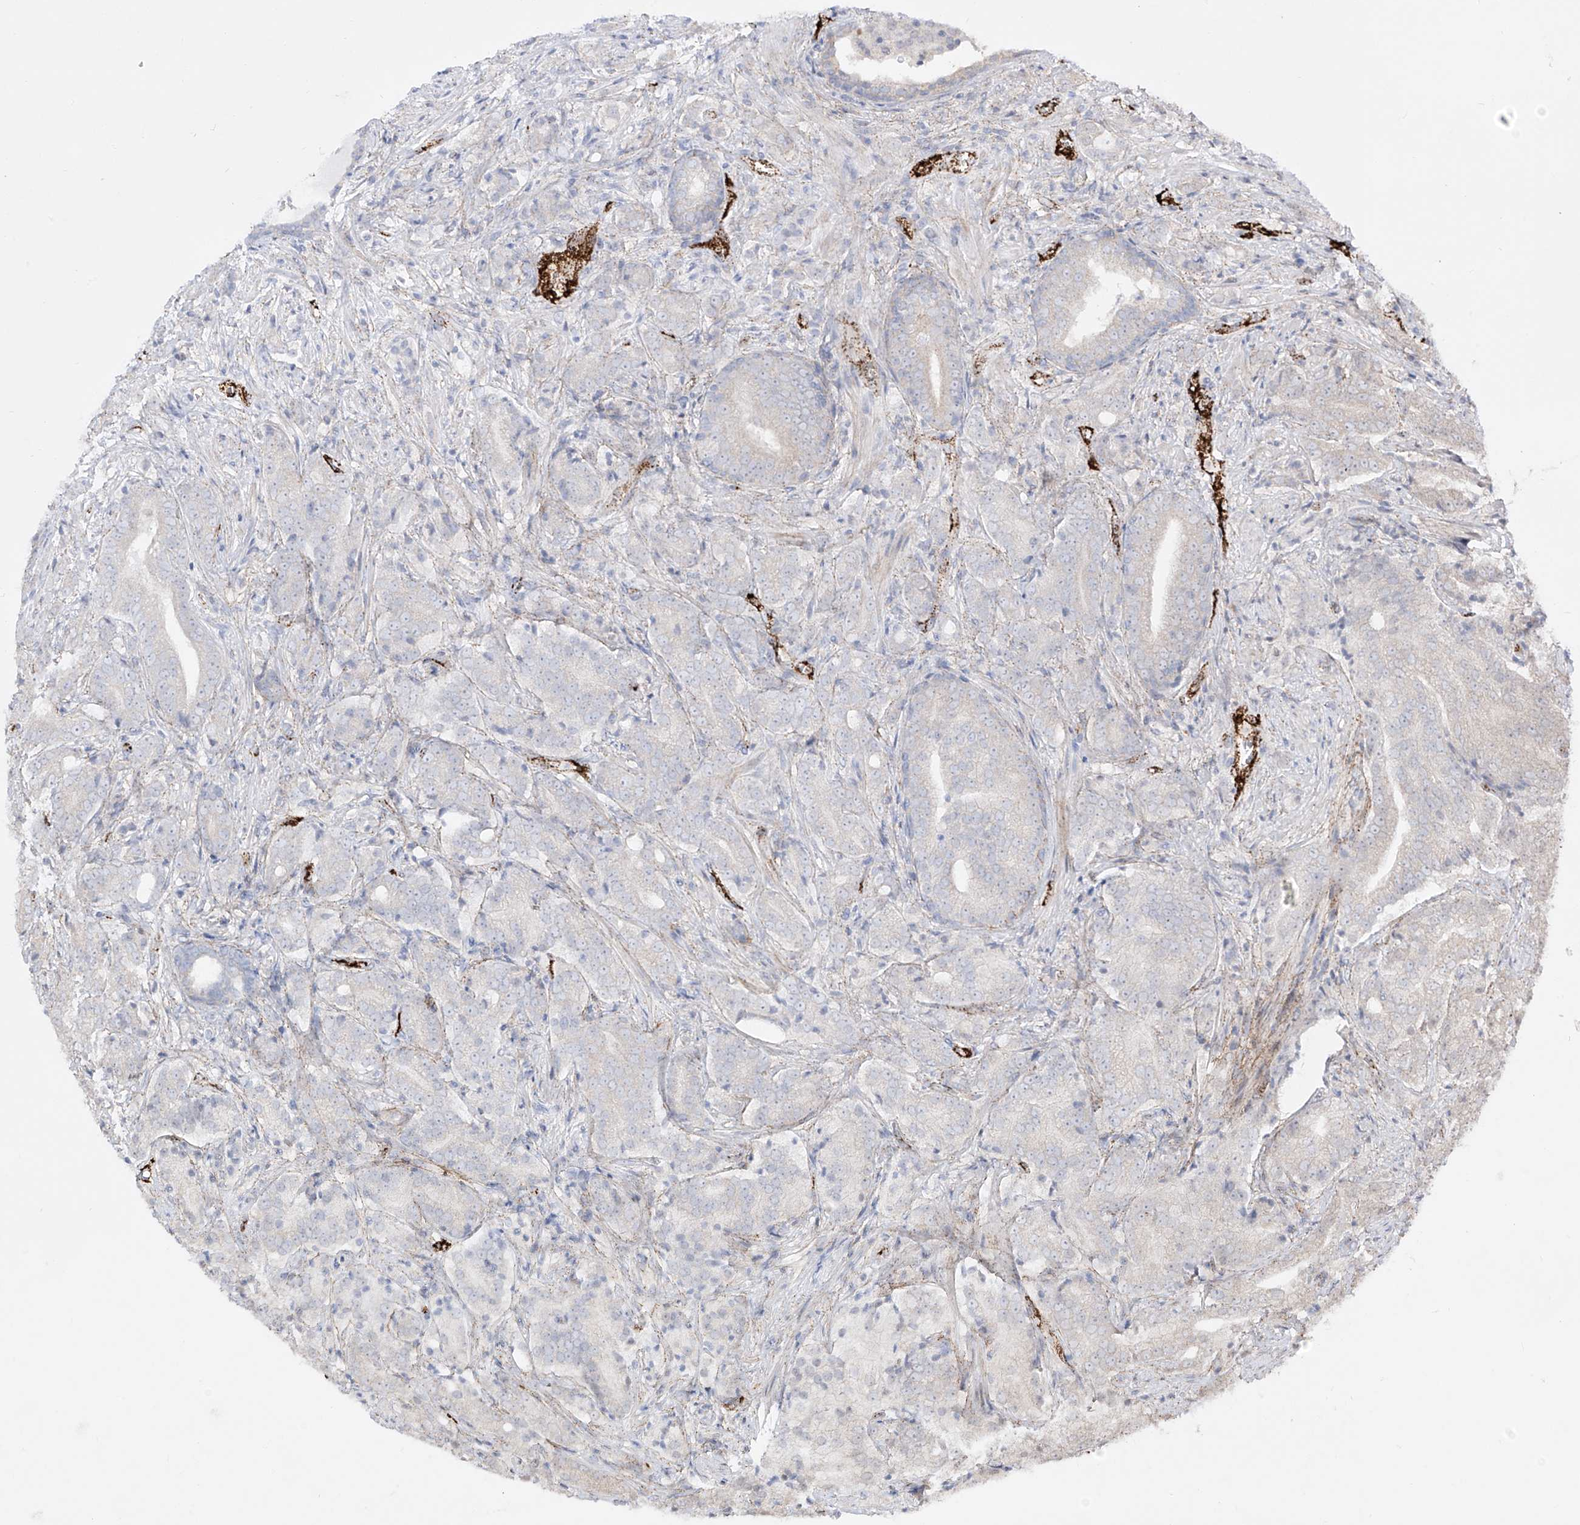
{"staining": {"intensity": "negative", "quantity": "none", "location": "none"}, "tissue": "prostate cancer", "cell_type": "Tumor cells", "image_type": "cancer", "snomed": [{"axis": "morphology", "description": "Adenocarcinoma, High grade"}, {"axis": "topography", "description": "Prostate"}], "caption": "High magnification brightfield microscopy of adenocarcinoma (high-grade) (prostate) stained with DAB (brown) and counterstained with hematoxylin (blue): tumor cells show no significant expression. The staining is performed using DAB (3,3'-diaminobenzidine) brown chromogen with nuclei counter-stained in using hematoxylin.", "gene": "ZGRF1", "patient": {"sex": "male", "age": 57}}